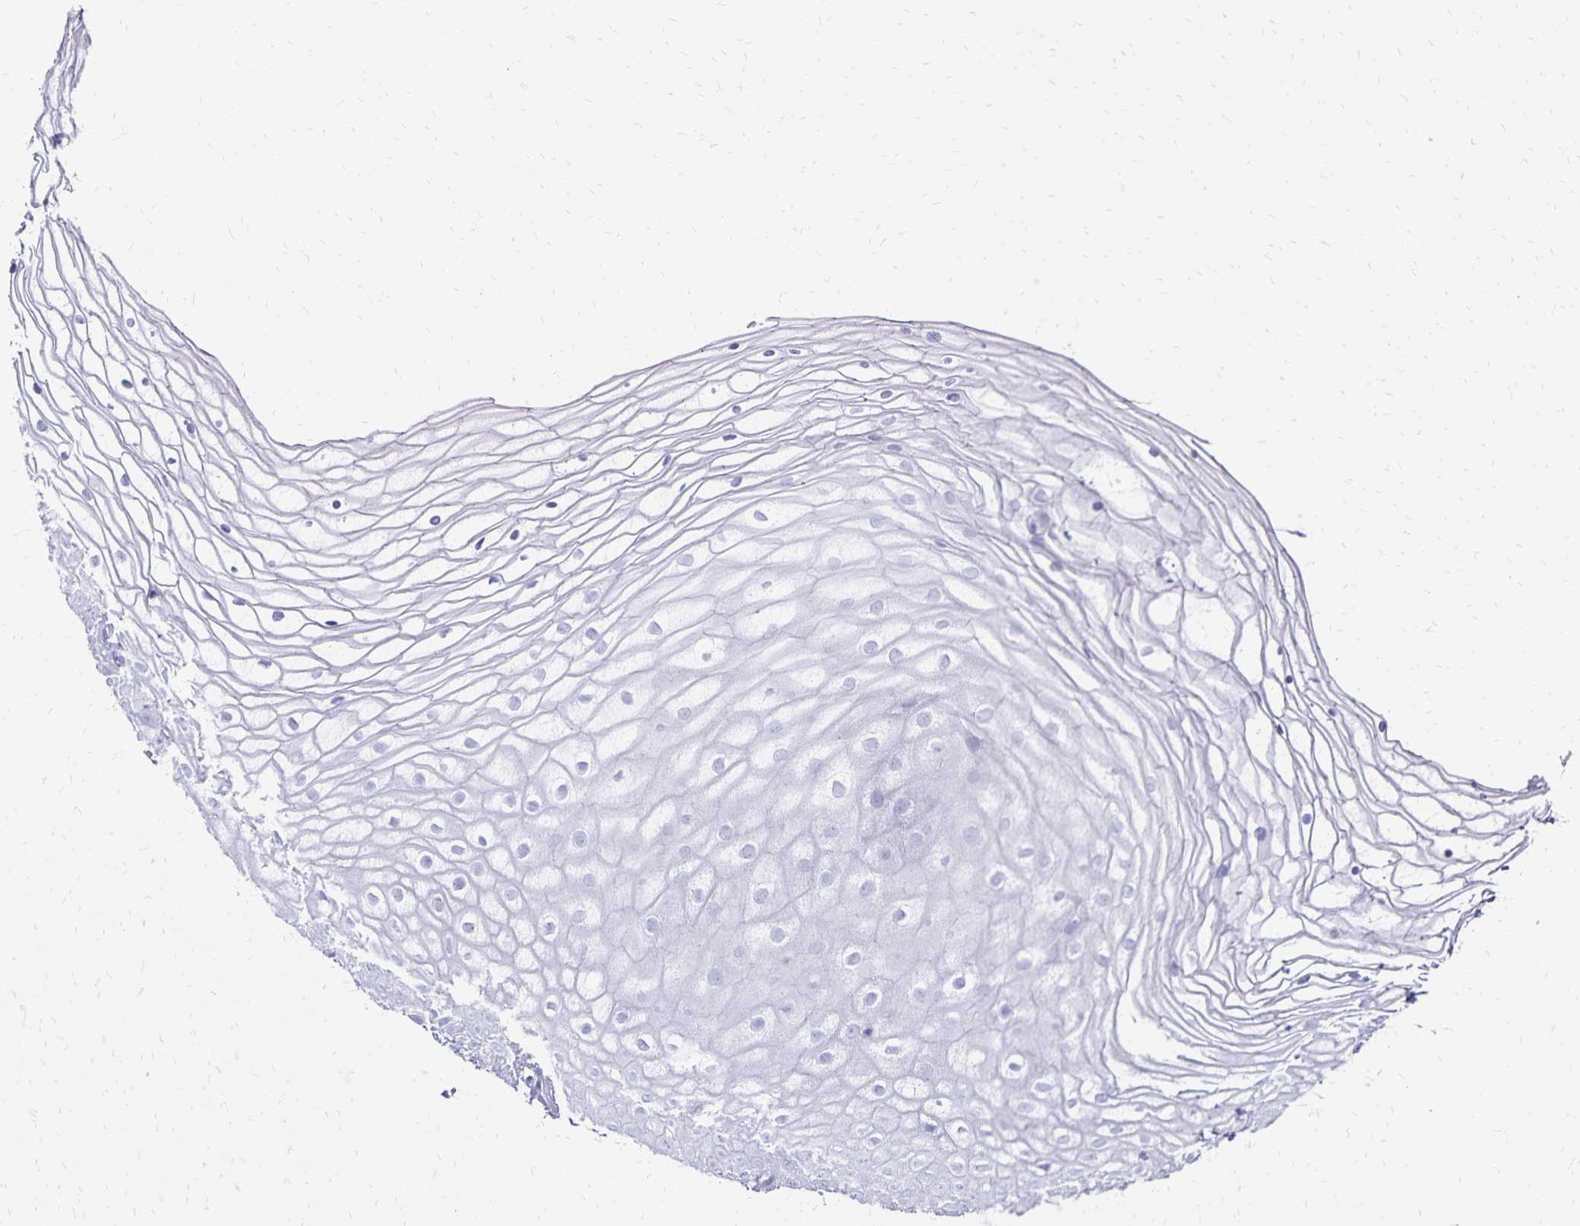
{"staining": {"intensity": "negative", "quantity": "none", "location": "none"}, "tissue": "vagina", "cell_type": "Squamous epithelial cells", "image_type": "normal", "snomed": [{"axis": "morphology", "description": "Normal tissue, NOS"}, {"axis": "topography", "description": "Vagina"}], "caption": "Human vagina stained for a protein using immunohistochemistry (IHC) exhibits no positivity in squamous epithelial cells.", "gene": "GIP", "patient": {"sex": "female", "age": 56}}